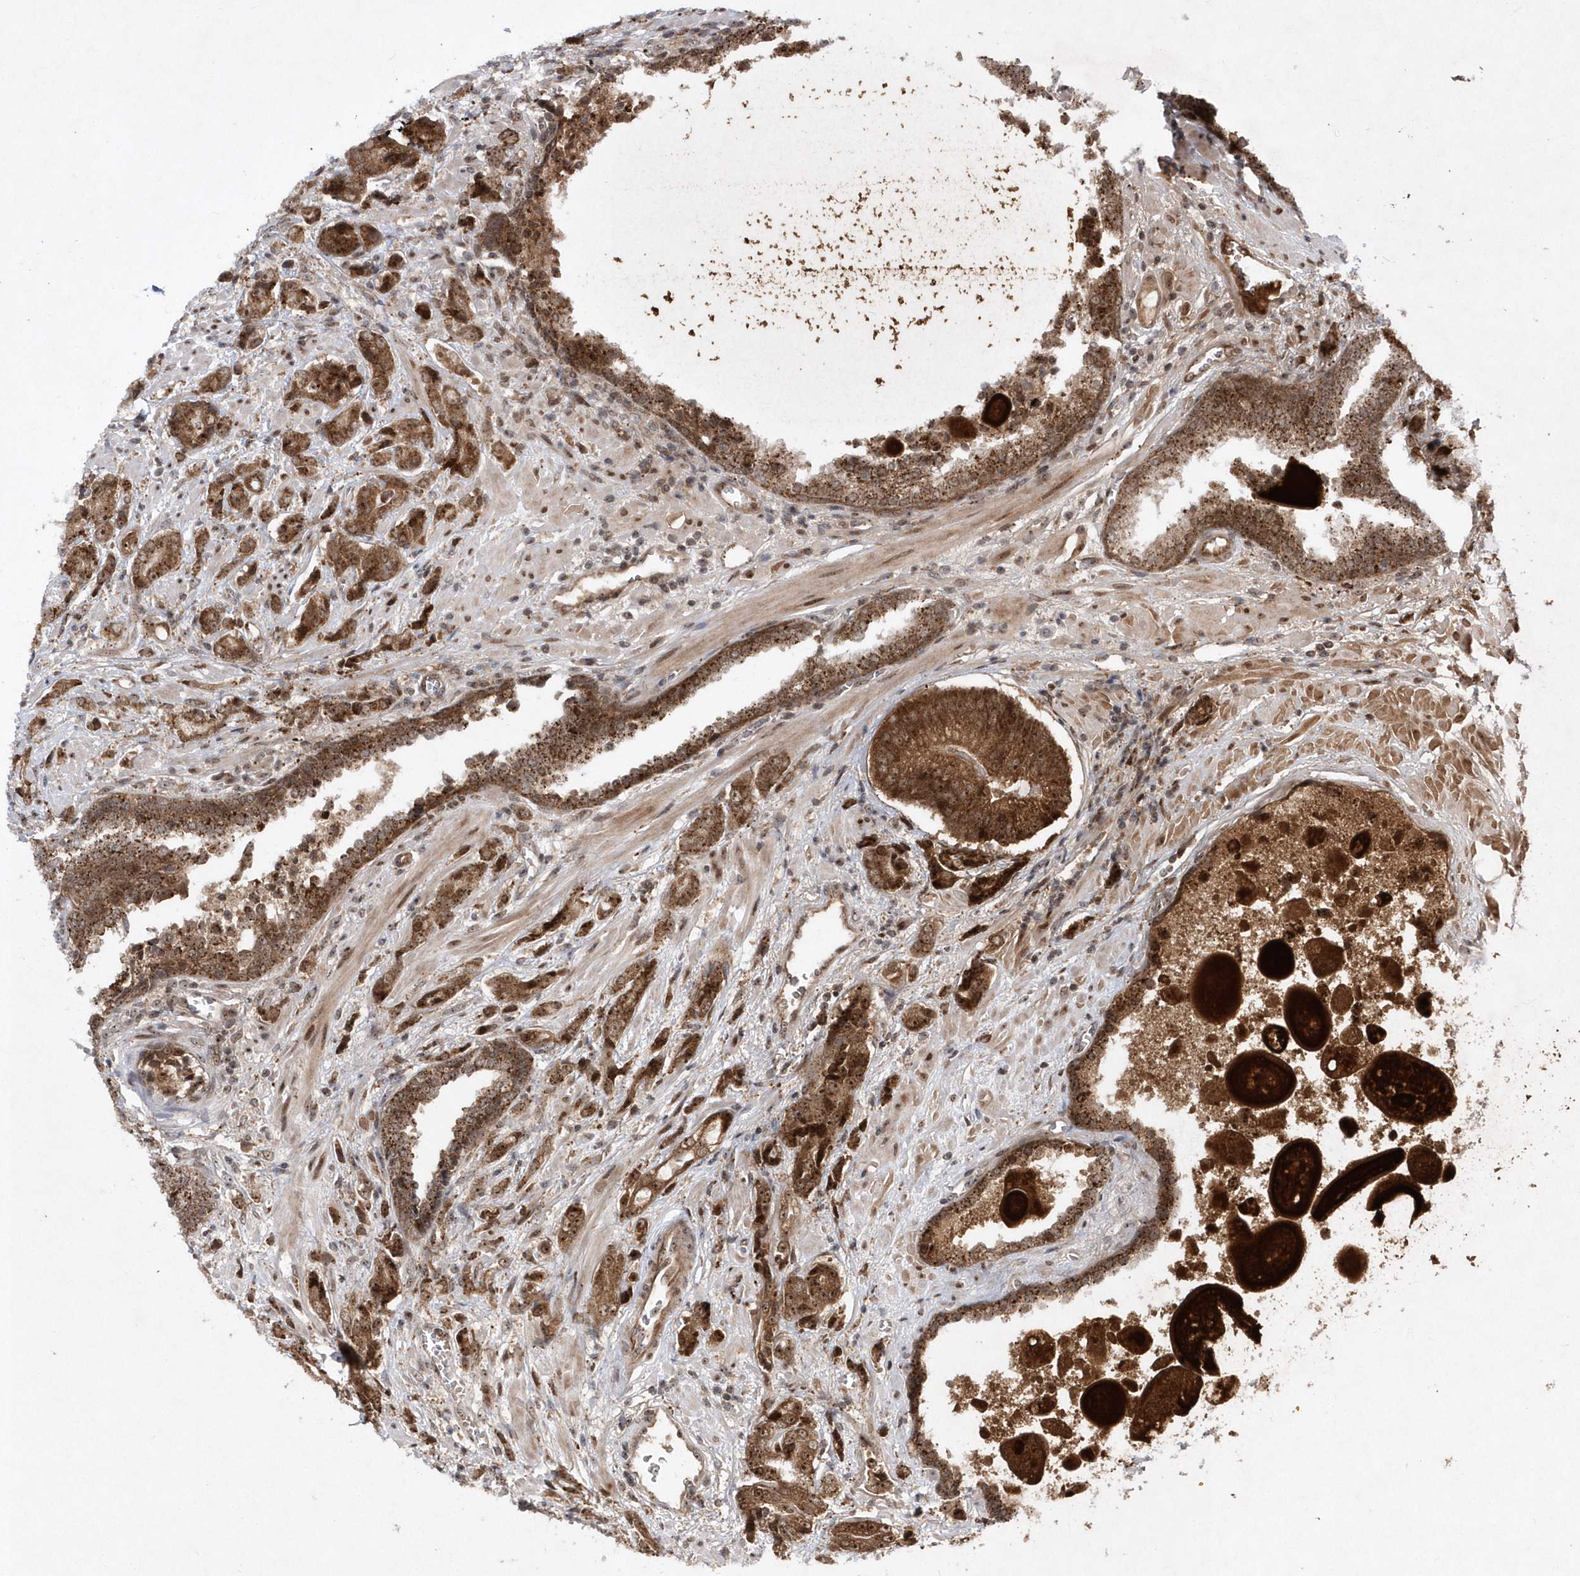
{"staining": {"intensity": "moderate", "quantity": ">75%", "location": "cytoplasmic/membranous"}, "tissue": "prostate cancer", "cell_type": "Tumor cells", "image_type": "cancer", "snomed": [{"axis": "morphology", "description": "Adenocarcinoma, High grade"}, {"axis": "topography", "description": "Prostate"}], "caption": "Tumor cells show medium levels of moderate cytoplasmic/membranous positivity in about >75% of cells in high-grade adenocarcinoma (prostate). The staining is performed using DAB (3,3'-diaminobenzidine) brown chromogen to label protein expression. The nuclei are counter-stained blue using hematoxylin.", "gene": "SOWAHB", "patient": {"sex": "male", "age": 57}}